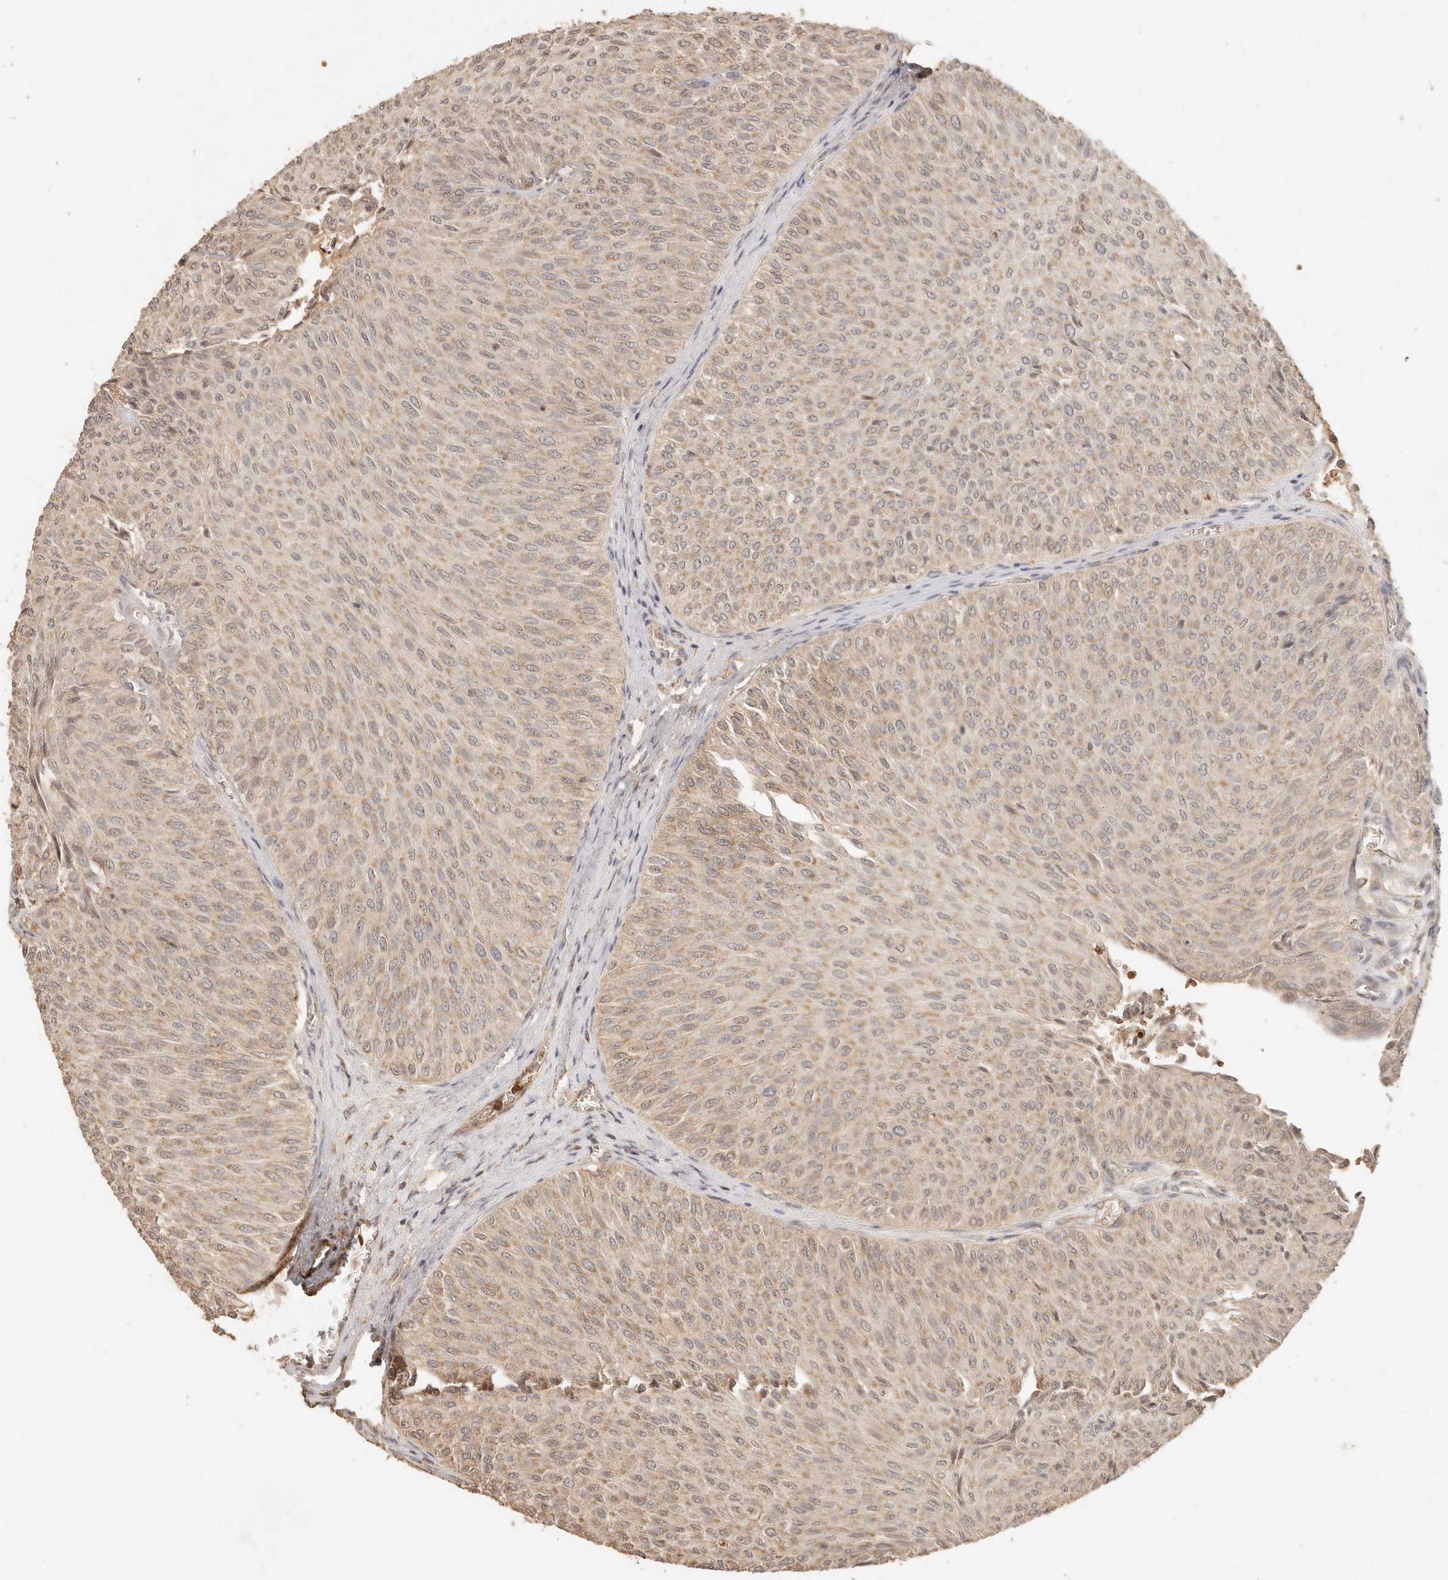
{"staining": {"intensity": "weak", "quantity": "25%-75%", "location": "cytoplasmic/membranous"}, "tissue": "urothelial cancer", "cell_type": "Tumor cells", "image_type": "cancer", "snomed": [{"axis": "morphology", "description": "Urothelial carcinoma, Low grade"}, {"axis": "topography", "description": "Urinary bladder"}], "caption": "Tumor cells exhibit weak cytoplasmic/membranous staining in about 25%-75% of cells in urothelial cancer. (IHC, brightfield microscopy, high magnification).", "gene": "INTS11", "patient": {"sex": "male", "age": 78}}